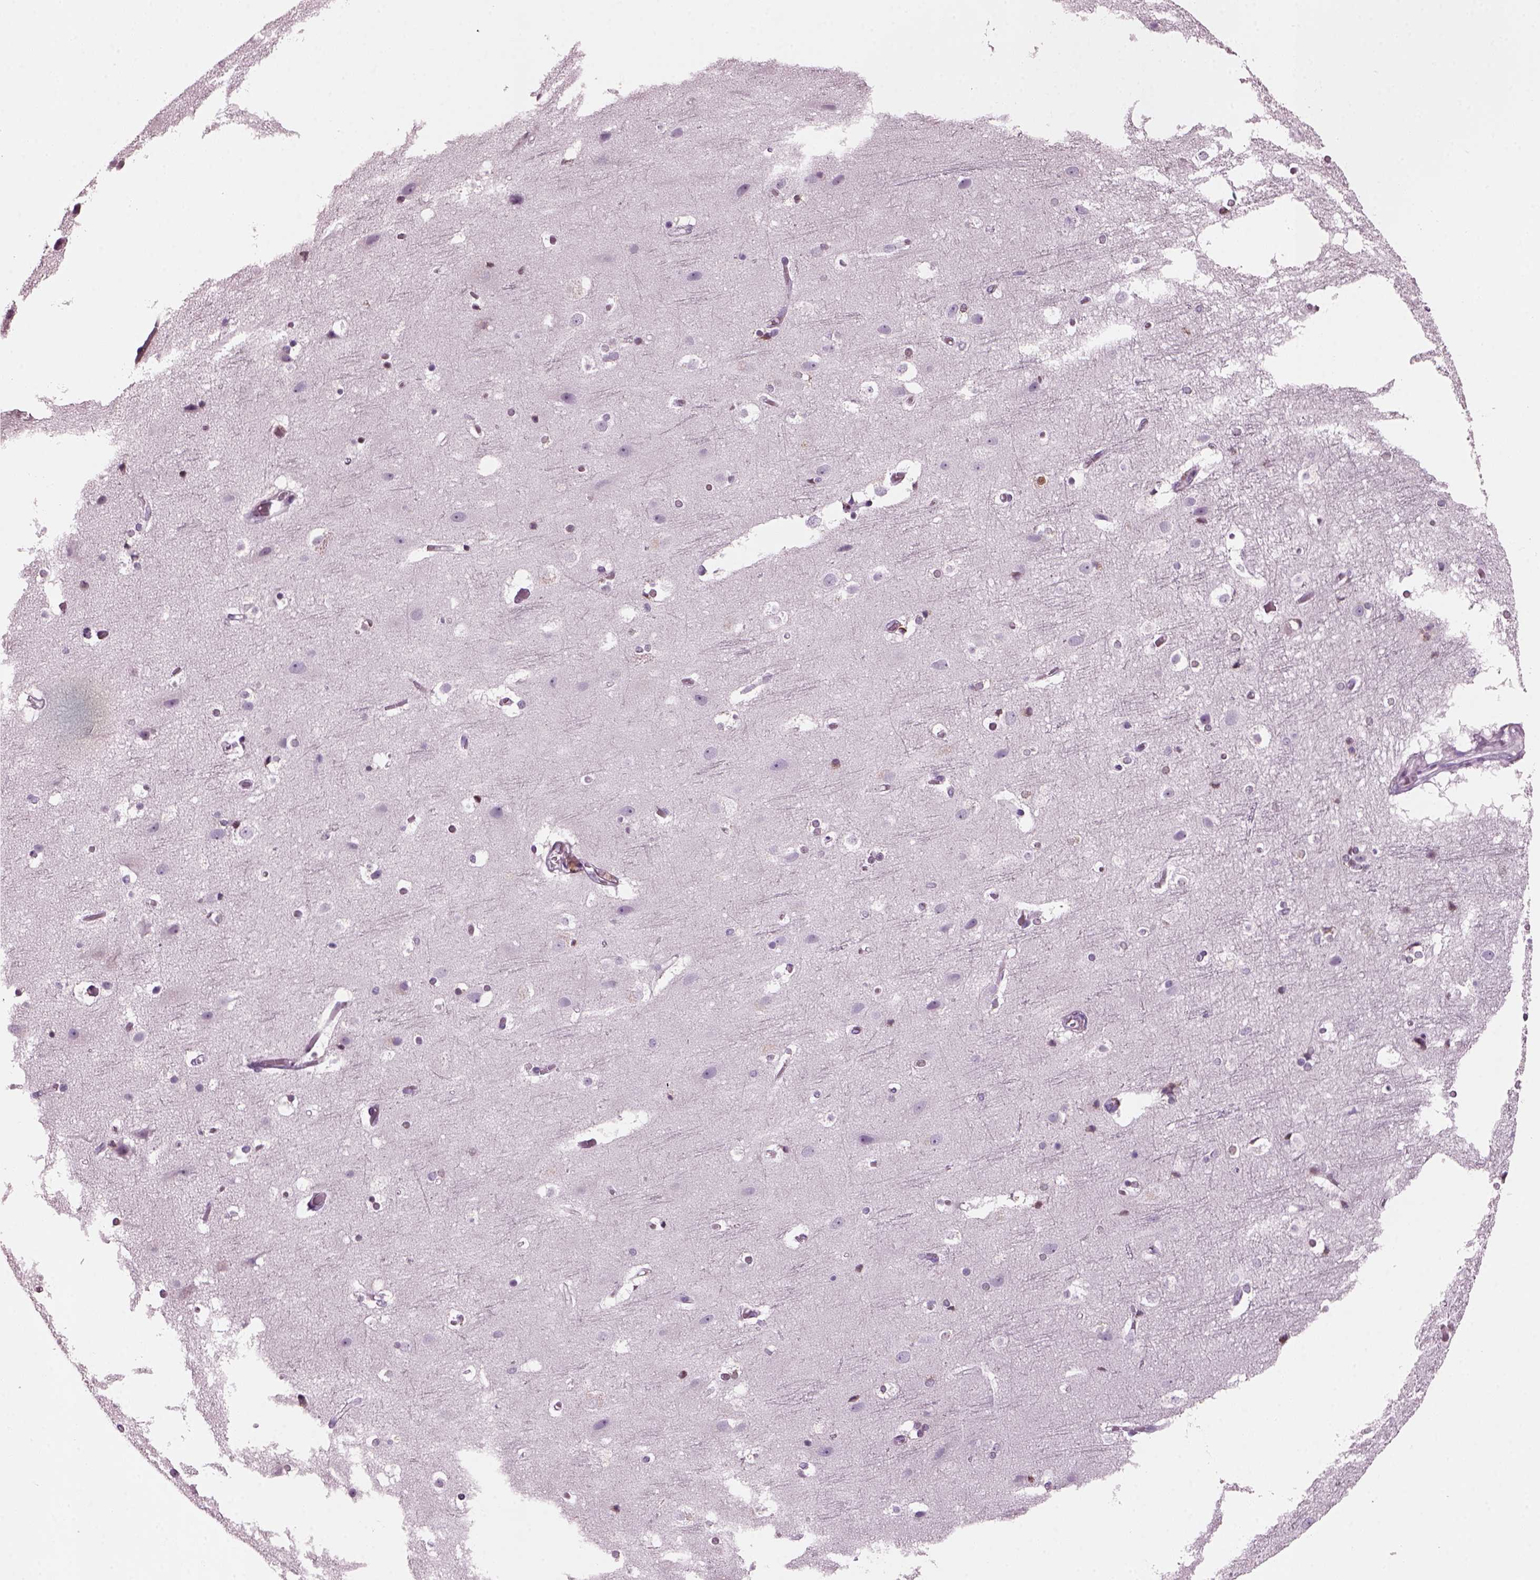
{"staining": {"intensity": "negative", "quantity": "none", "location": "none"}, "tissue": "cerebral cortex", "cell_type": "Endothelial cells", "image_type": "normal", "snomed": [{"axis": "morphology", "description": "Normal tissue, NOS"}, {"axis": "topography", "description": "Cerebral cortex"}], "caption": "Human cerebral cortex stained for a protein using immunohistochemistry (IHC) shows no expression in endothelial cells.", "gene": "PRR9", "patient": {"sex": "female", "age": 52}}